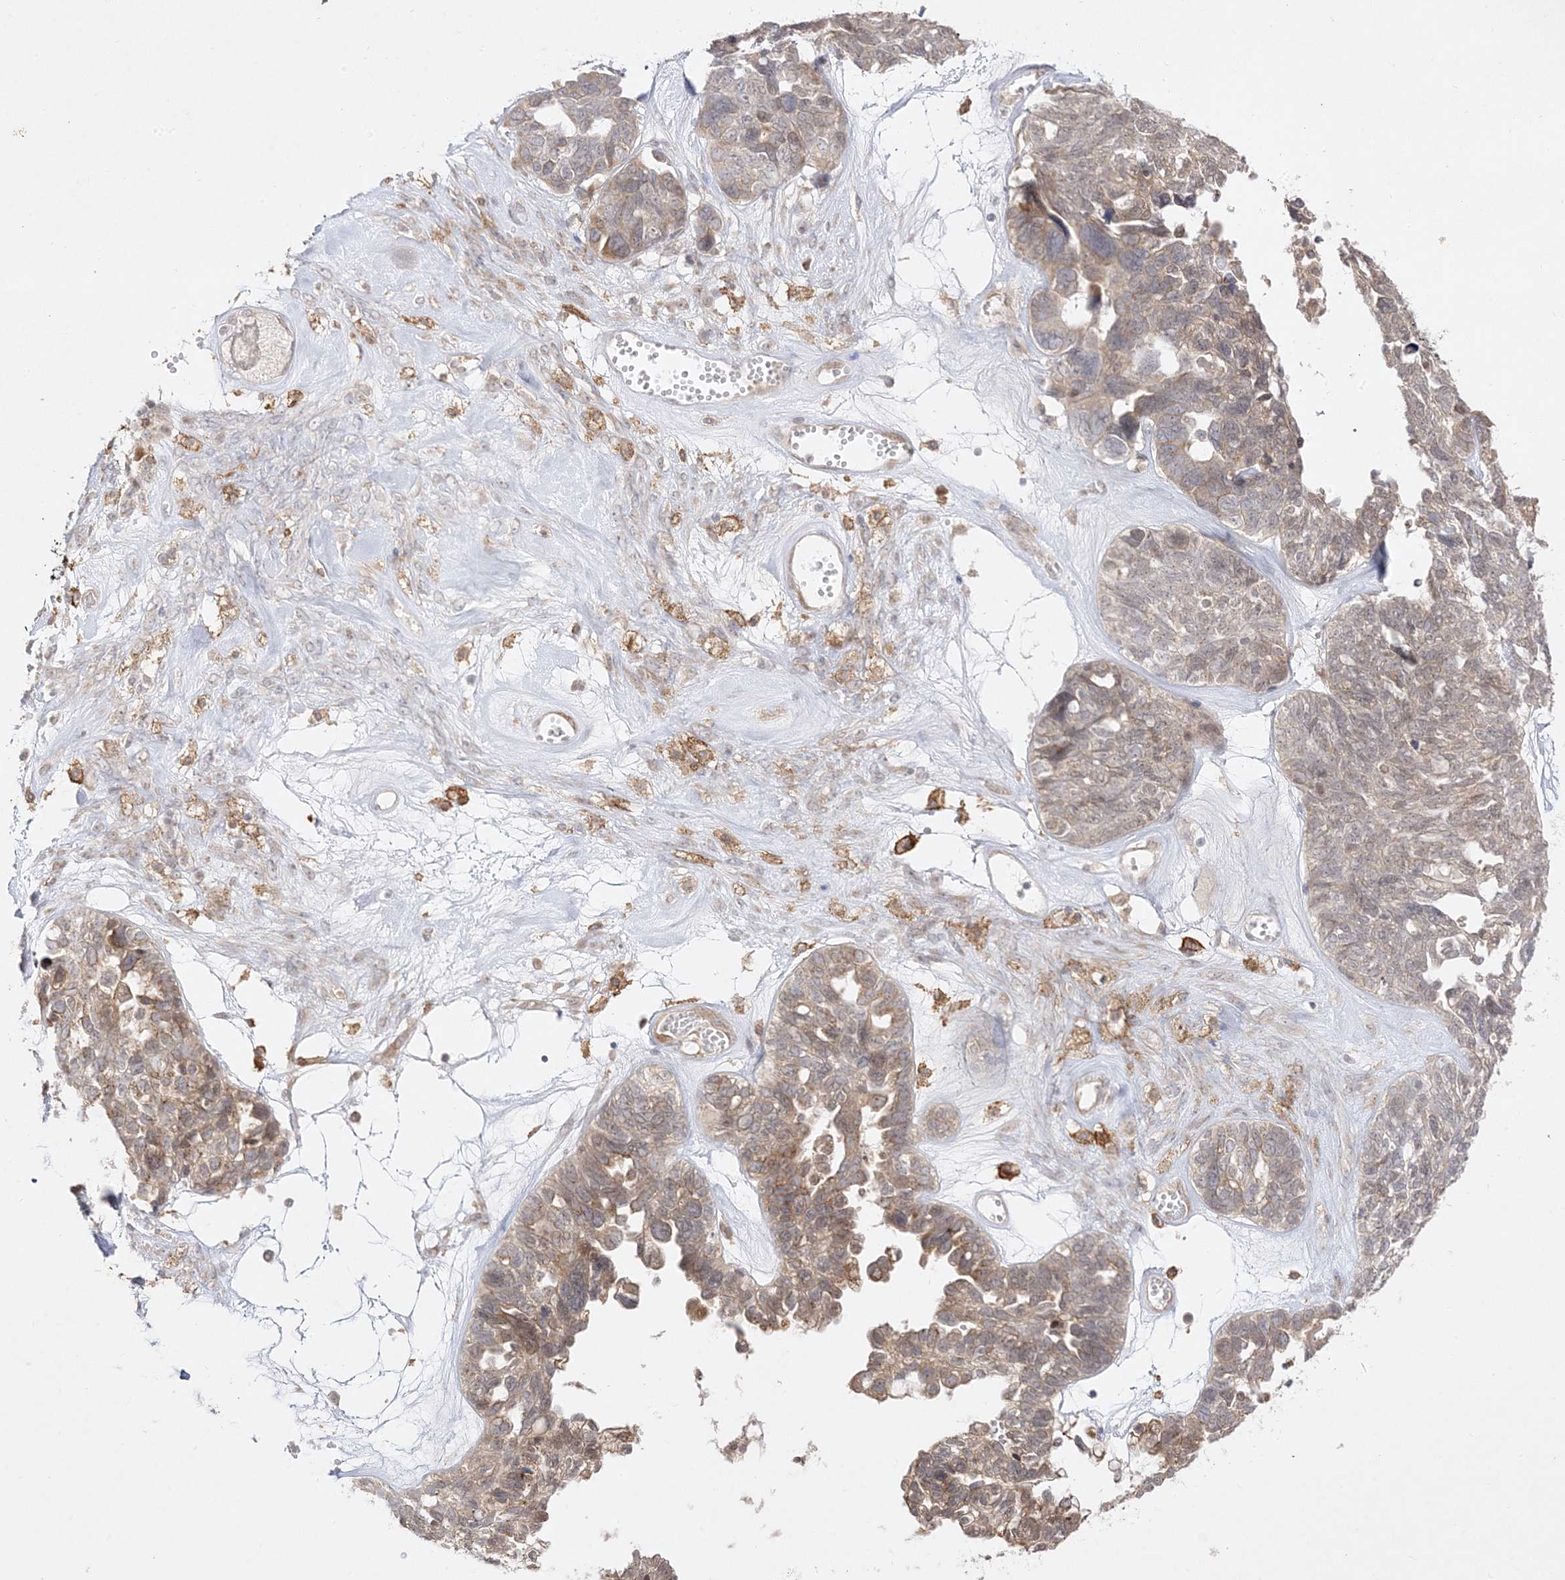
{"staining": {"intensity": "moderate", "quantity": "<25%", "location": "cytoplasmic/membranous"}, "tissue": "ovarian cancer", "cell_type": "Tumor cells", "image_type": "cancer", "snomed": [{"axis": "morphology", "description": "Cystadenocarcinoma, serous, NOS"}, {"axis": "topography", "description": "Ovary"}], "caption": "There is low levels of moderate cytoplasmic/membranous positivity in tumor cells of serous cystadenocarcinoma (ovarian), as demonstrated by immunohistochemical staining (brown color).", "gene": "C2CD2", "patient": {"sex": "female", "age": 79}}